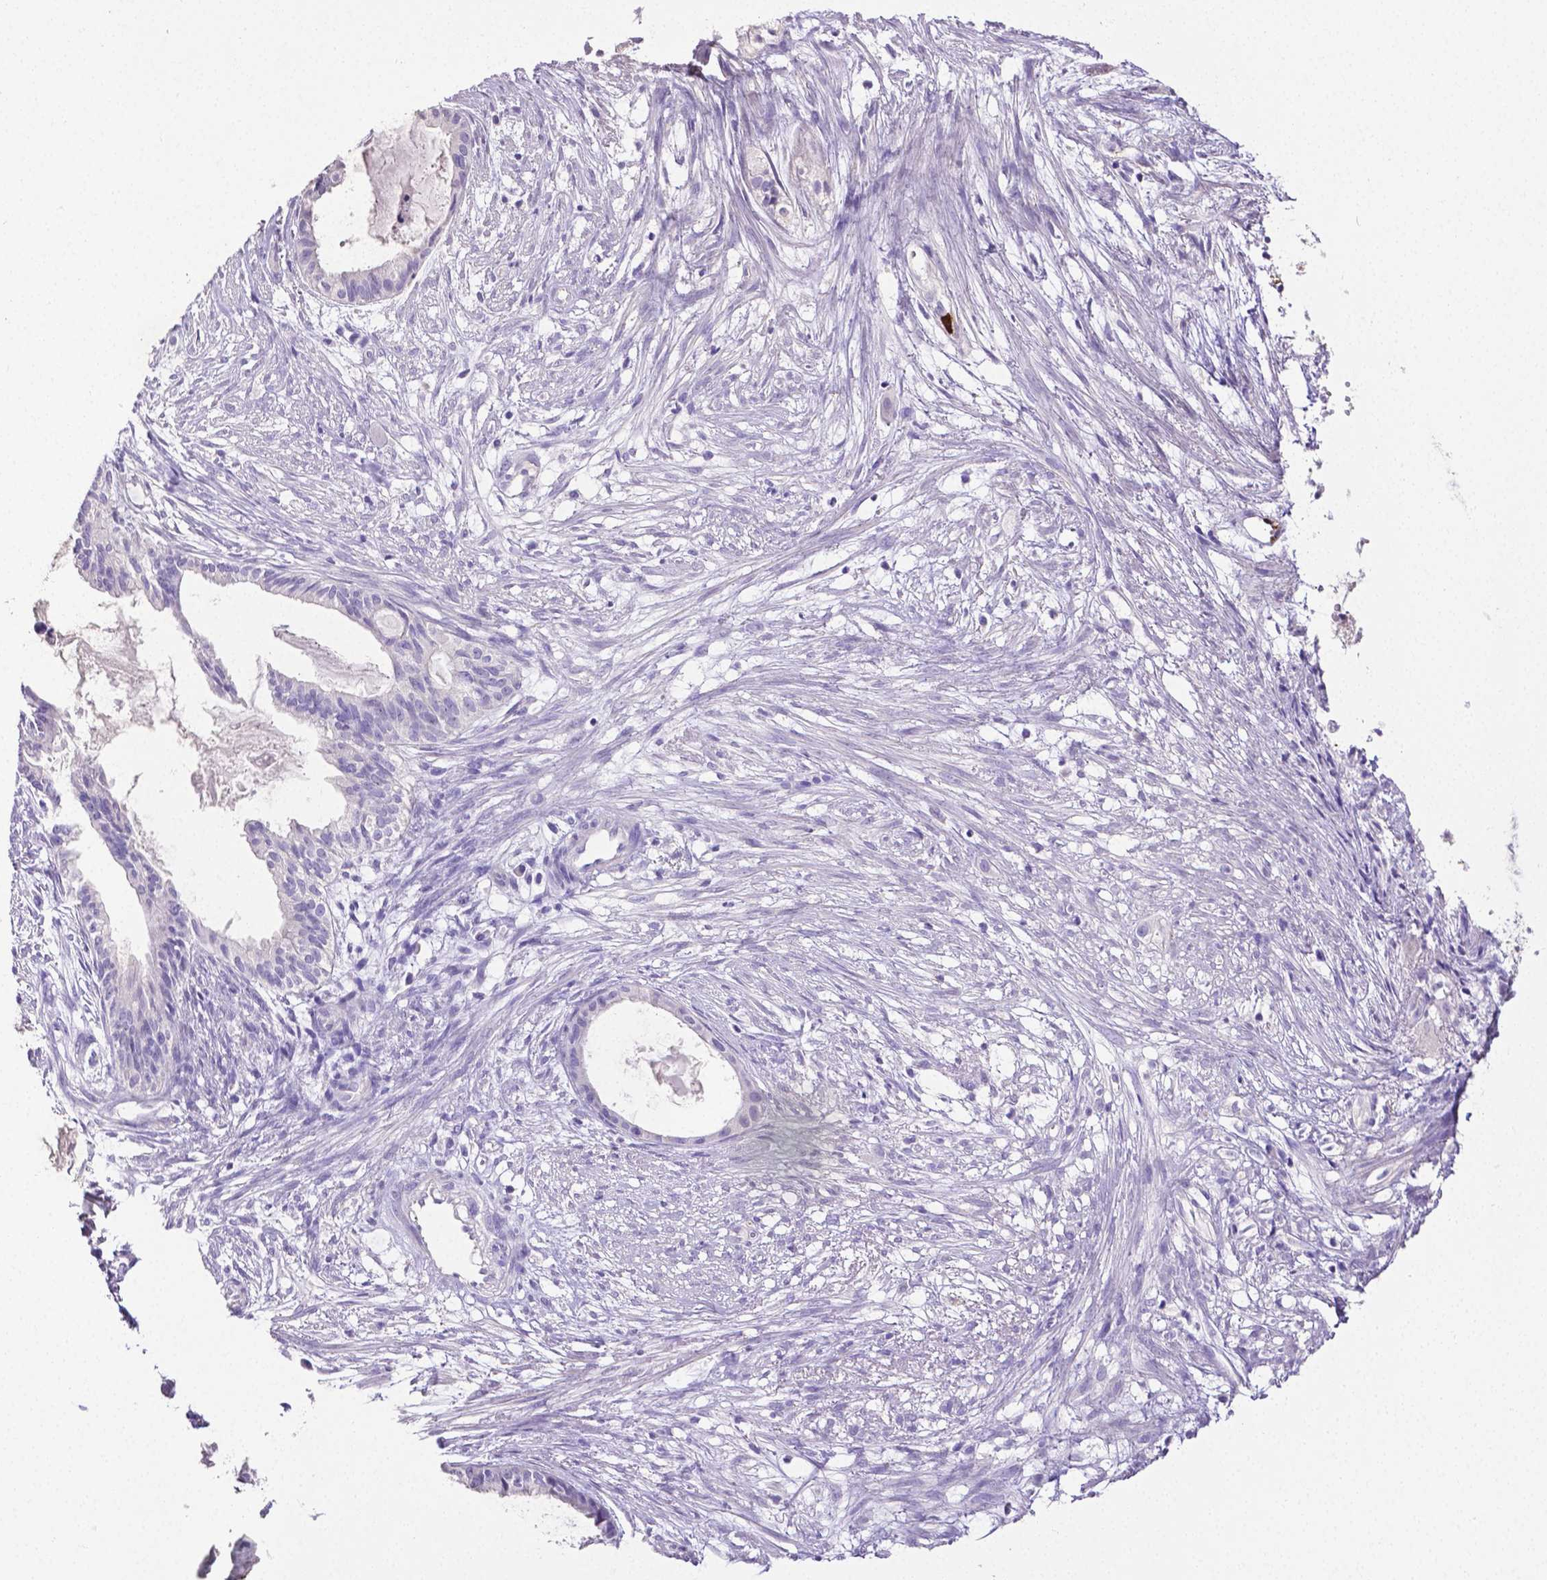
{"staining": {"intensity": "negative", "quantity": "none", "location": "none"}, "tissue": "endometrial cancer", "cell_type": "Tumor cells", "image_type": "cancer", "snomed": [{"axis": "morphology", "description": "Adenocarcinoma, NOS"}, {"axis": "topography", "description": "Endometrium"}], "caption": "An immunohistochemistry (IHC) photomicrograph of endometrial adenocarcinoma is shown. There is no staining in tumor cells of endometrial adenocarcinoma.", "gene": "MMP9", "patient": {"sex": "female", "age": 86}}